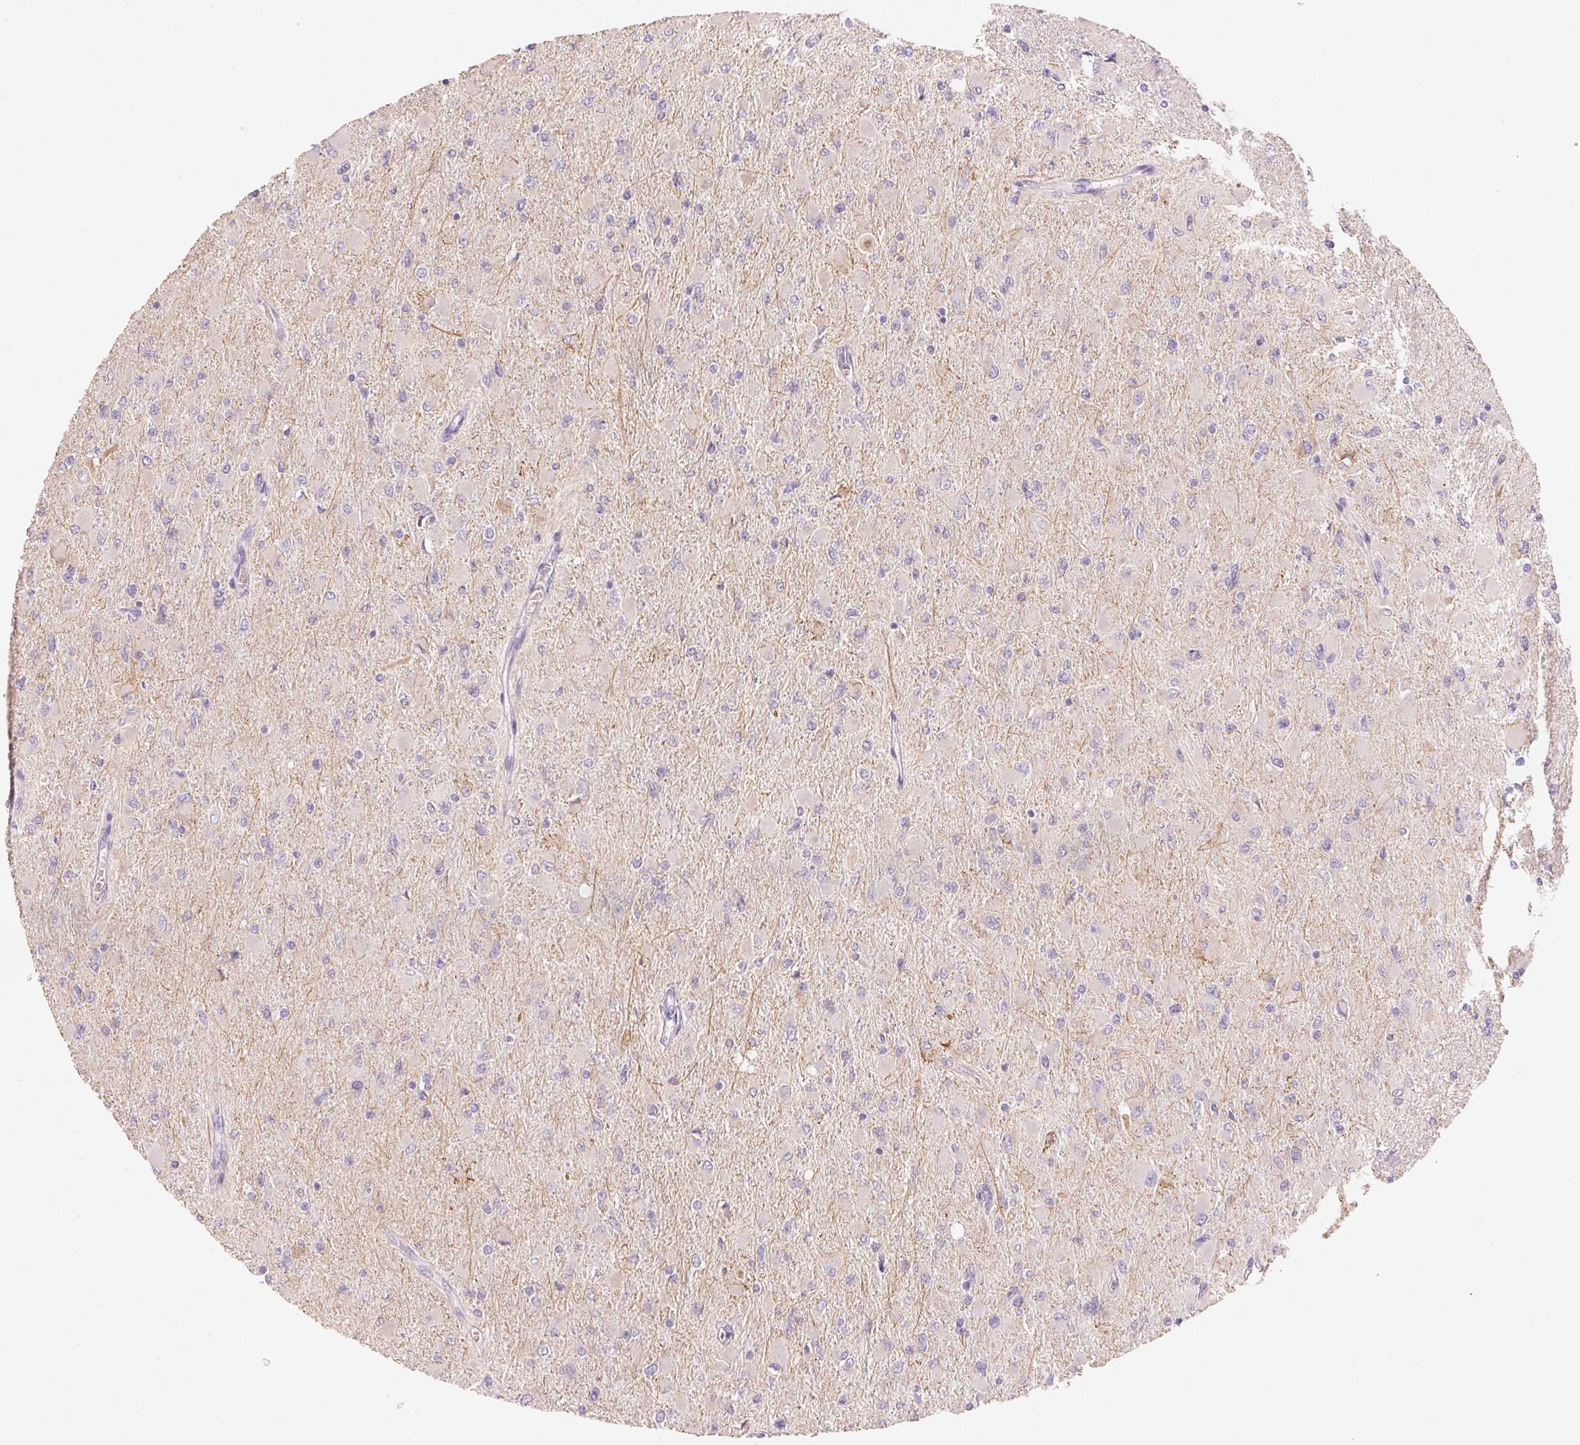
{"staining": {"intensity": "negative", "quantity": "none", "location": "none"}, "tissue": "glioma", "cell_type": "Tumor cells", "image_type": "cancer", "snomed": [{"axis": "morphology", "description": "Glioma, malignant, High grade"}, {"axis": "topography", "description": "Cerebral cortex"}], "caption": "Tumor cells are negative for brown protein staining in glioma.", "gene": "CYP11B1", "patient": {"sex": "female", "age": 36}}